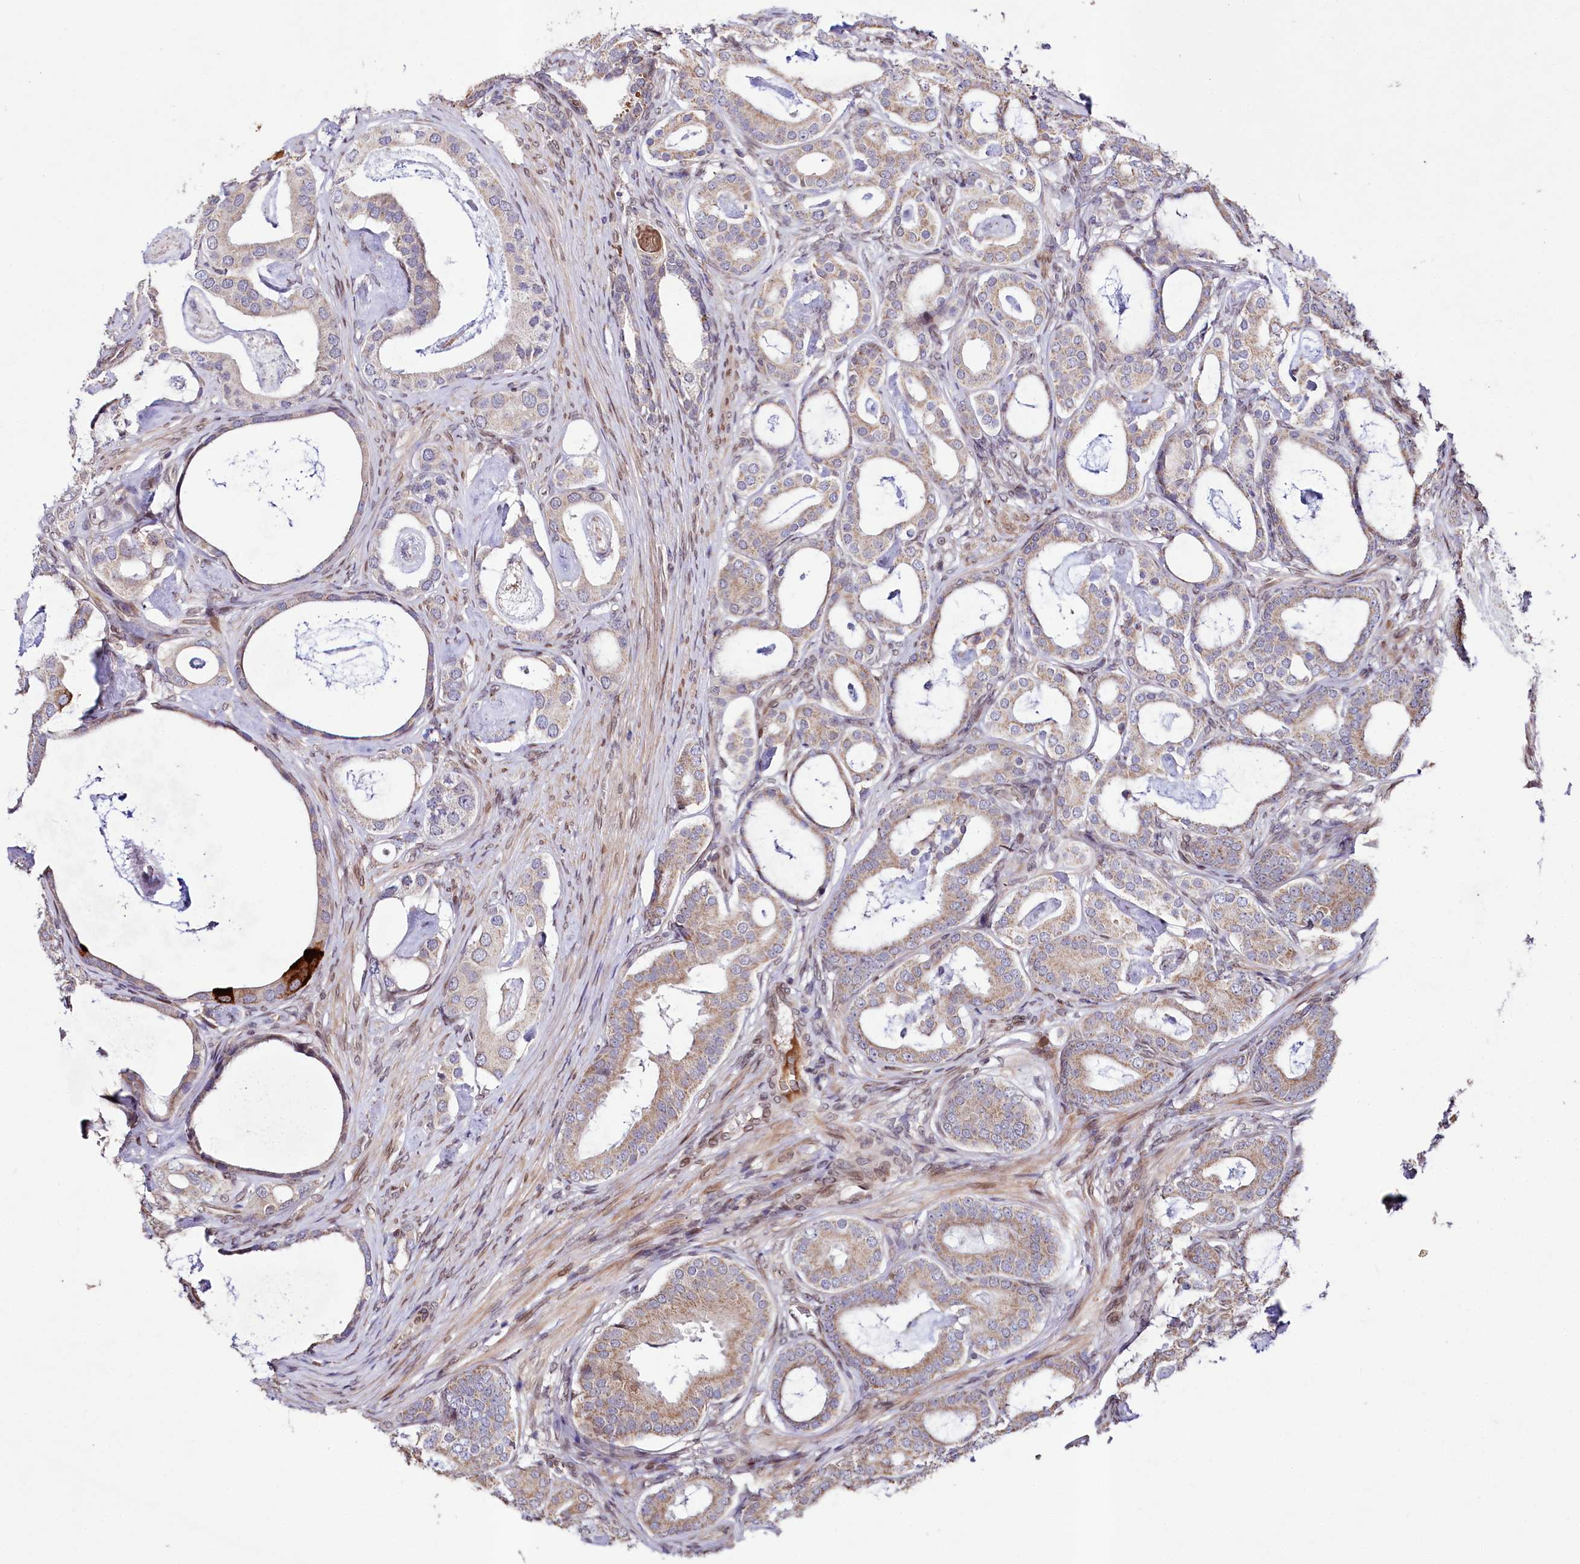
{"staining": {"intensity": "weak", "quantity": "25%-75%", "location": "cytoplasmic/membranous"}, "tissue": "prostate cancer", "cell_type": "Tumor cells", "image_type": "cancer", "snomed": [{"axis": "morphology", "description": "Adenocarcinoma, Low grade"}, {"axis": "topography", "description": "Prostate"}], "caption": "Protein expression analysis of human prostate cancer (low-grade adenocarcinoma) reveals weak cytoplasmic/membranous positivity in about 25%-75% of tumor cells.", "gene": "ZNF226", "patient": {"sex": "male", "age": 71}}